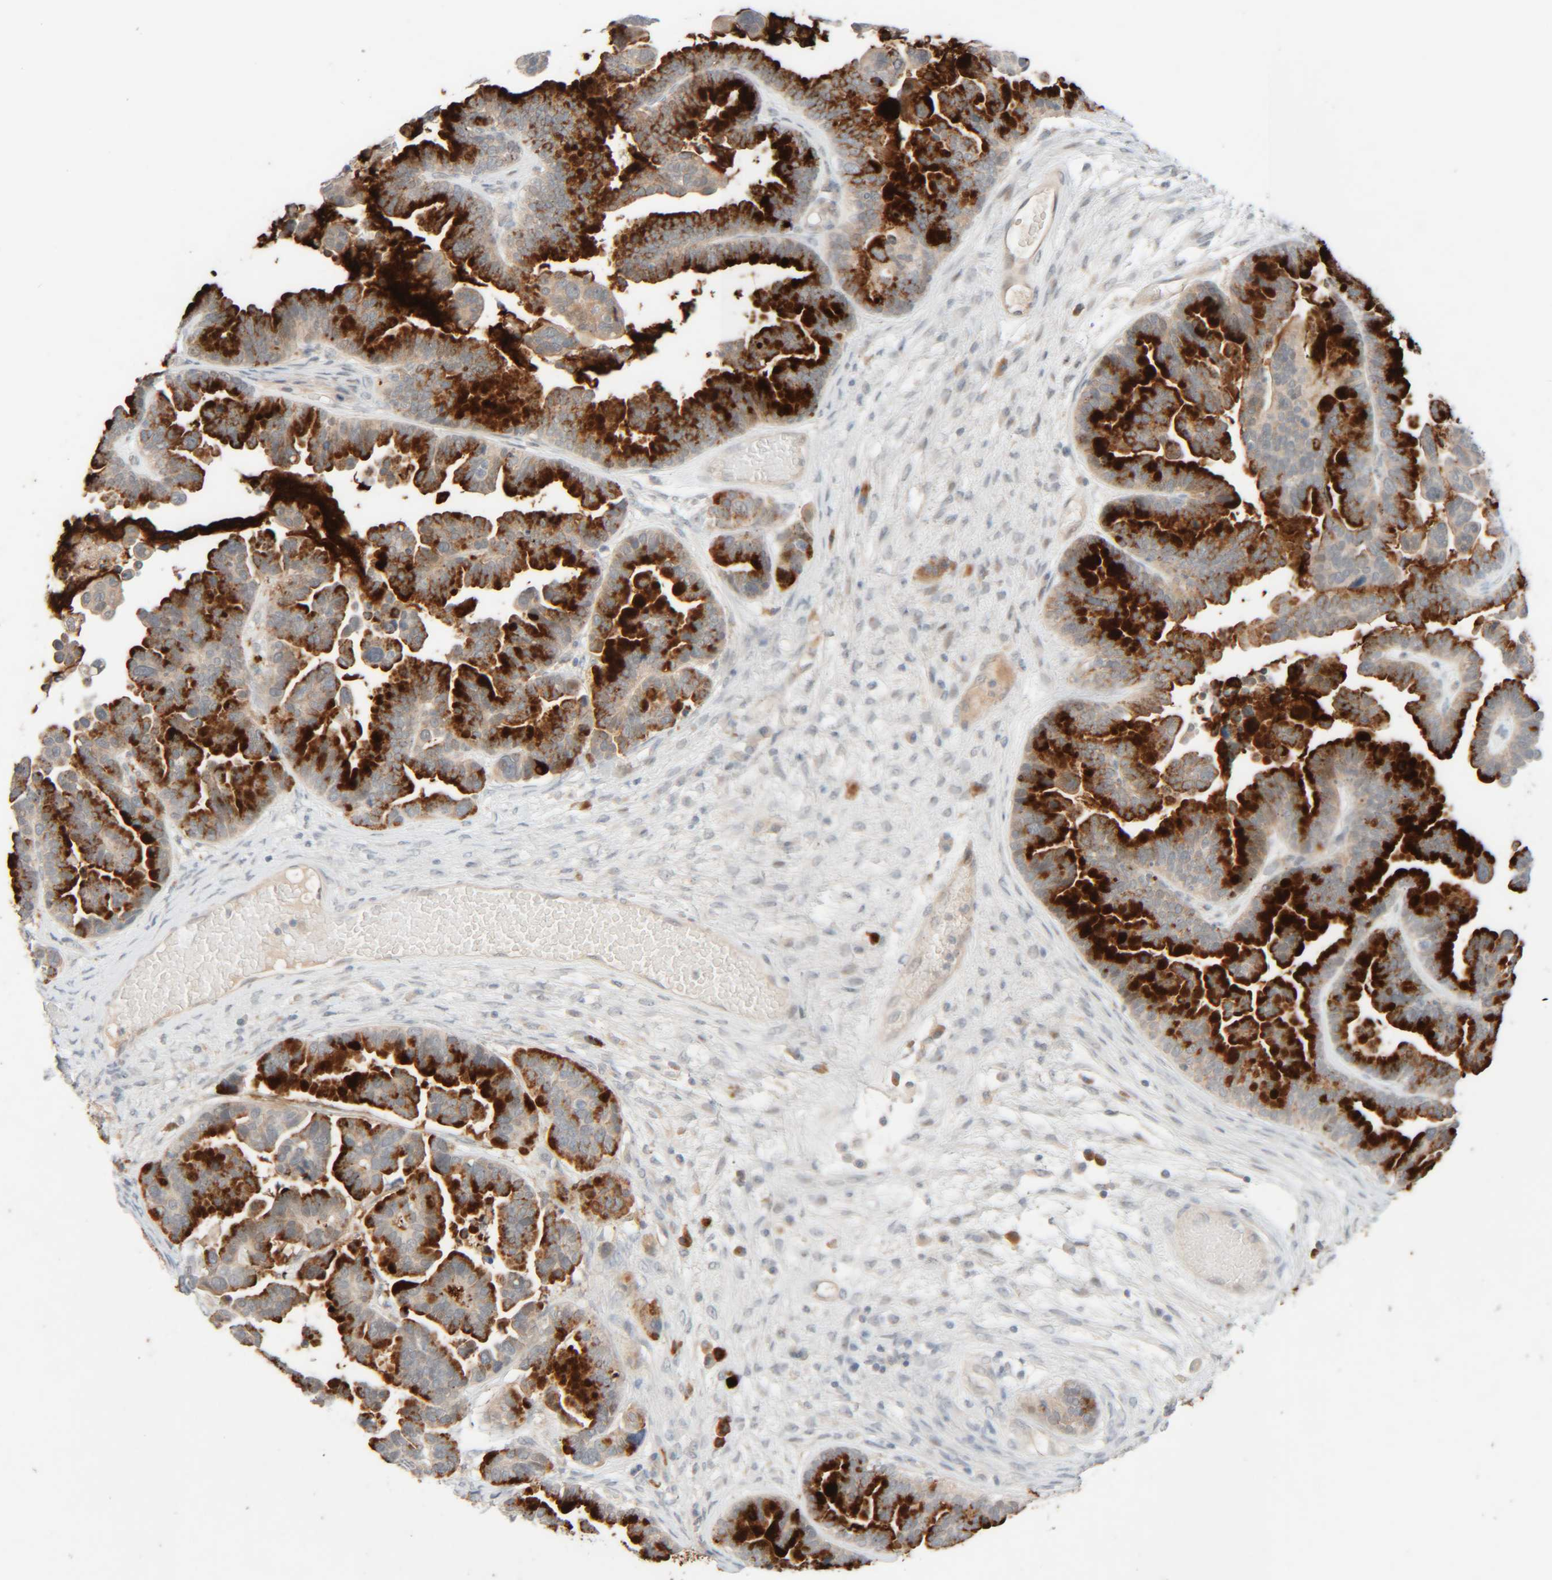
{"staining": {"intensity": "strong", "quantity": "25%-75%", "location": "cytoplasmic/membranous"}, "tissue": "ovarian cancer", "cell_type": "Tumor cells", "image_type": "cancer", "snomed": [{"axis": "morphology", "description": "Cystadenocarcinoma, serous, NOS"}, {"axis": "topography", "description": "Ovary"}], "caption": "Protein analysis of ovarian serous cystadenocarcinoma tissue exhibits strong cytoplasmic/membranous positivity in about 25%-75% of tumor cells. (IHC, brightfield microscopy, high magnification).", "gene": "CHKA", "patient": {"sex": "female", "age": 56}}